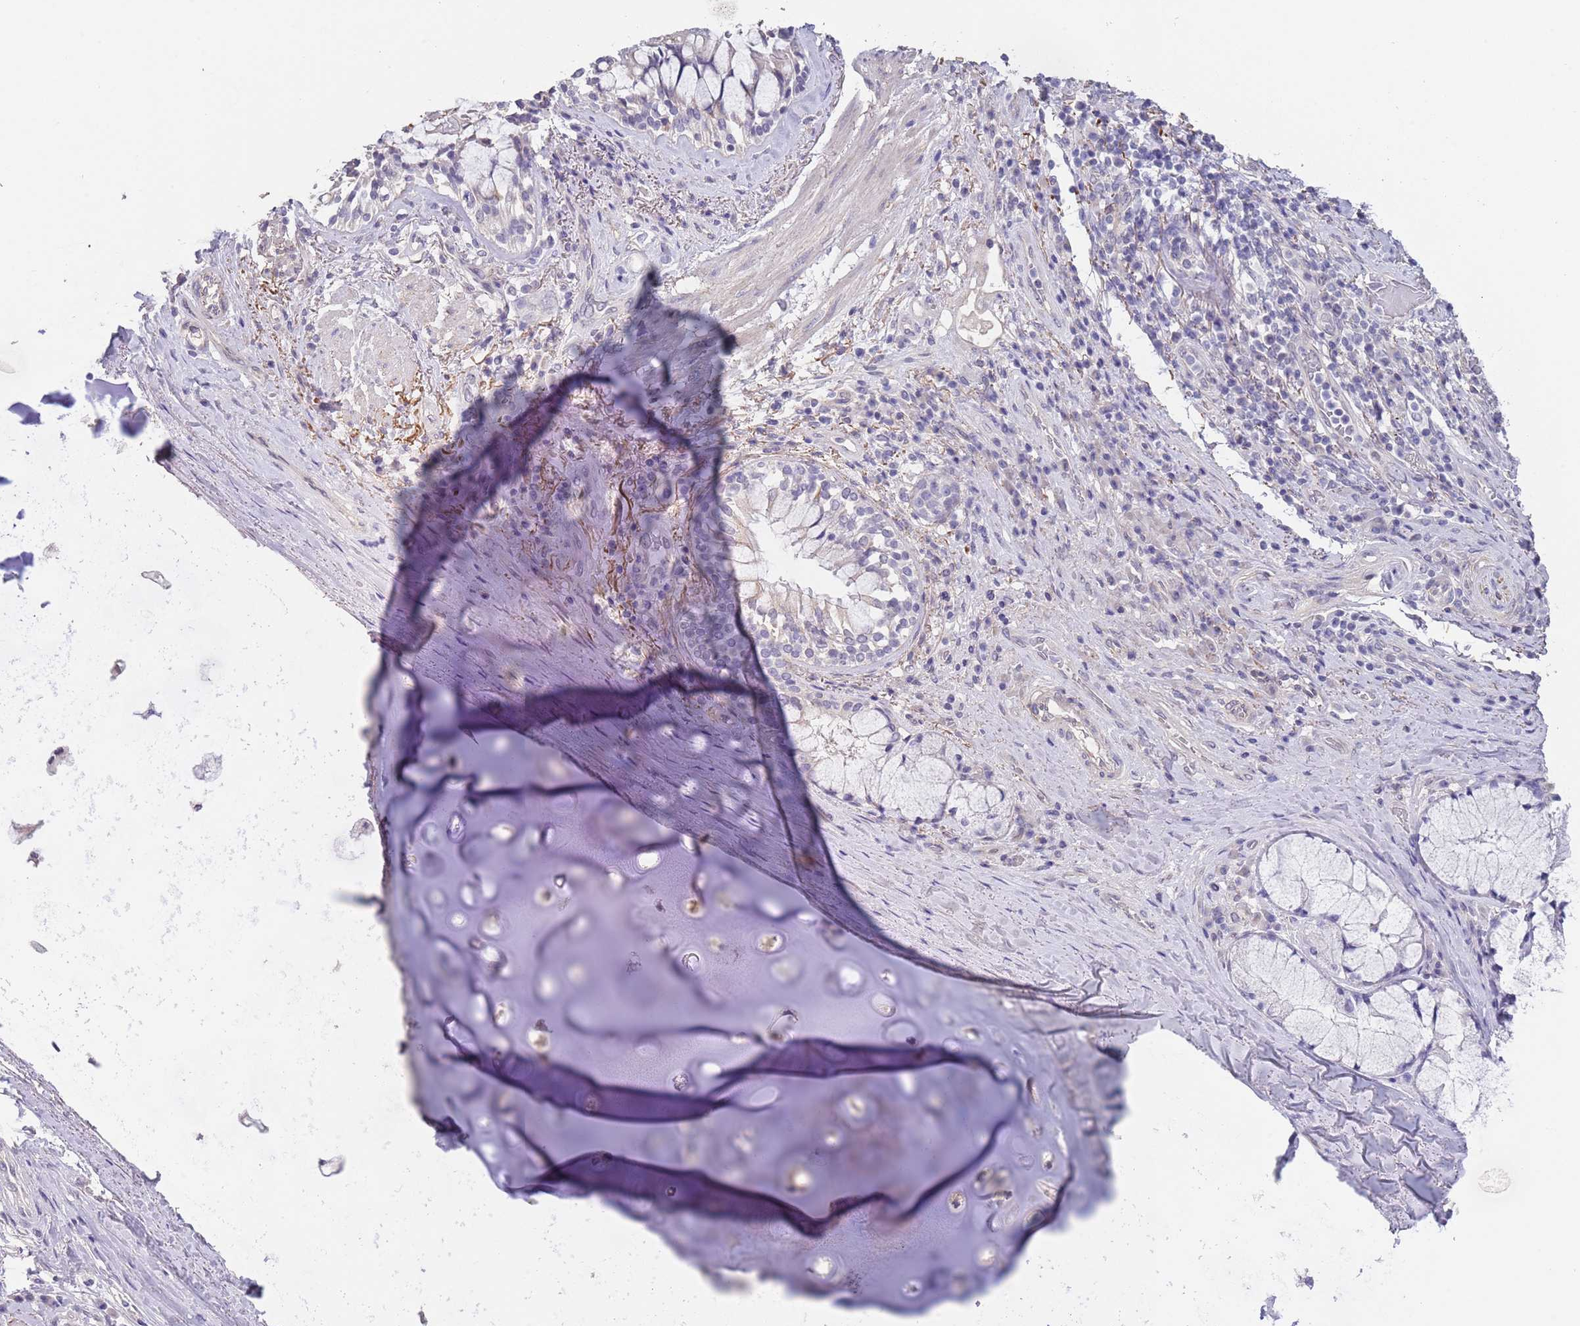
{"staining": {"intensity": "negative", "quantity": "none", "location": "none"}, "tissue": "adipose tissue", "cell_type": "Adipocytes", "image_type": "normal", "snomed": [{"axis": "morphology", "description": "Normal tissue, NOS"}, {"axis": "morphology", "description": "Squamous cell carcinoma, NOS"}, {"axis": "topography", "description": "Bronchus"}, {"axis": "topography", "description": "Lung"}], "caption": "Unremarkable adipose tissue was stained to show a protein in brown. There is no significant positivity in adipocytes.", "gene": "RNF169", "patient": {"sex": "male", "age": 64}}